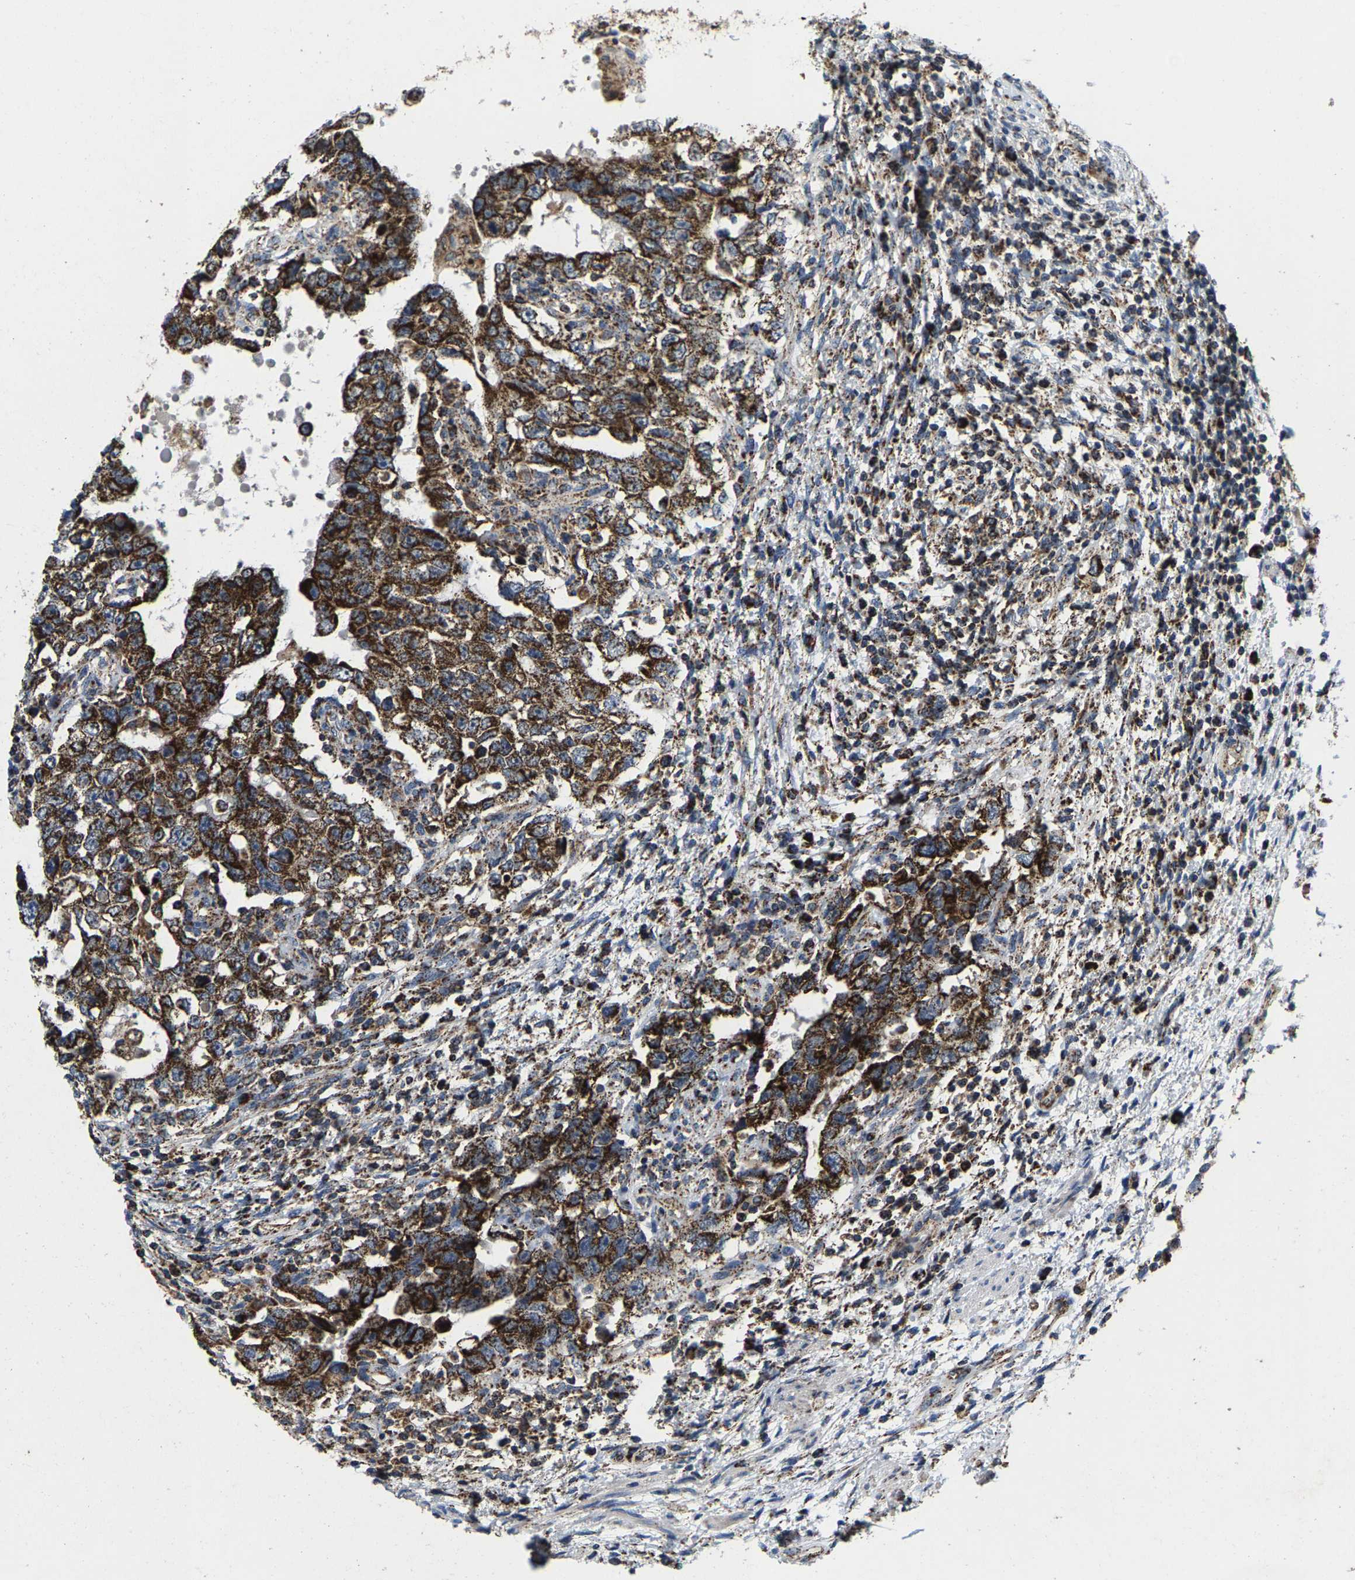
{"staining": {"intensity": "strong", "quantity": ">75%", "location": "cytoplasmic/membranous"}, "tissue": "testis cancer", "cell_type": "Tumor cells", "image_type": "cancer", "snomed": [{"axis": "morphology", "description": "Carcinoma, Embryonal, NOS"}, {"axis": "topography", "description": "Testis"}], "caption": "Protein staining of embryonal carcinoma (testis) tissue displays strong cytoplasmic/membranous expression in approximately >75% of tumor cells.", "gene": "SHMT2", "patient": {"sex": "male", "age": 26}}